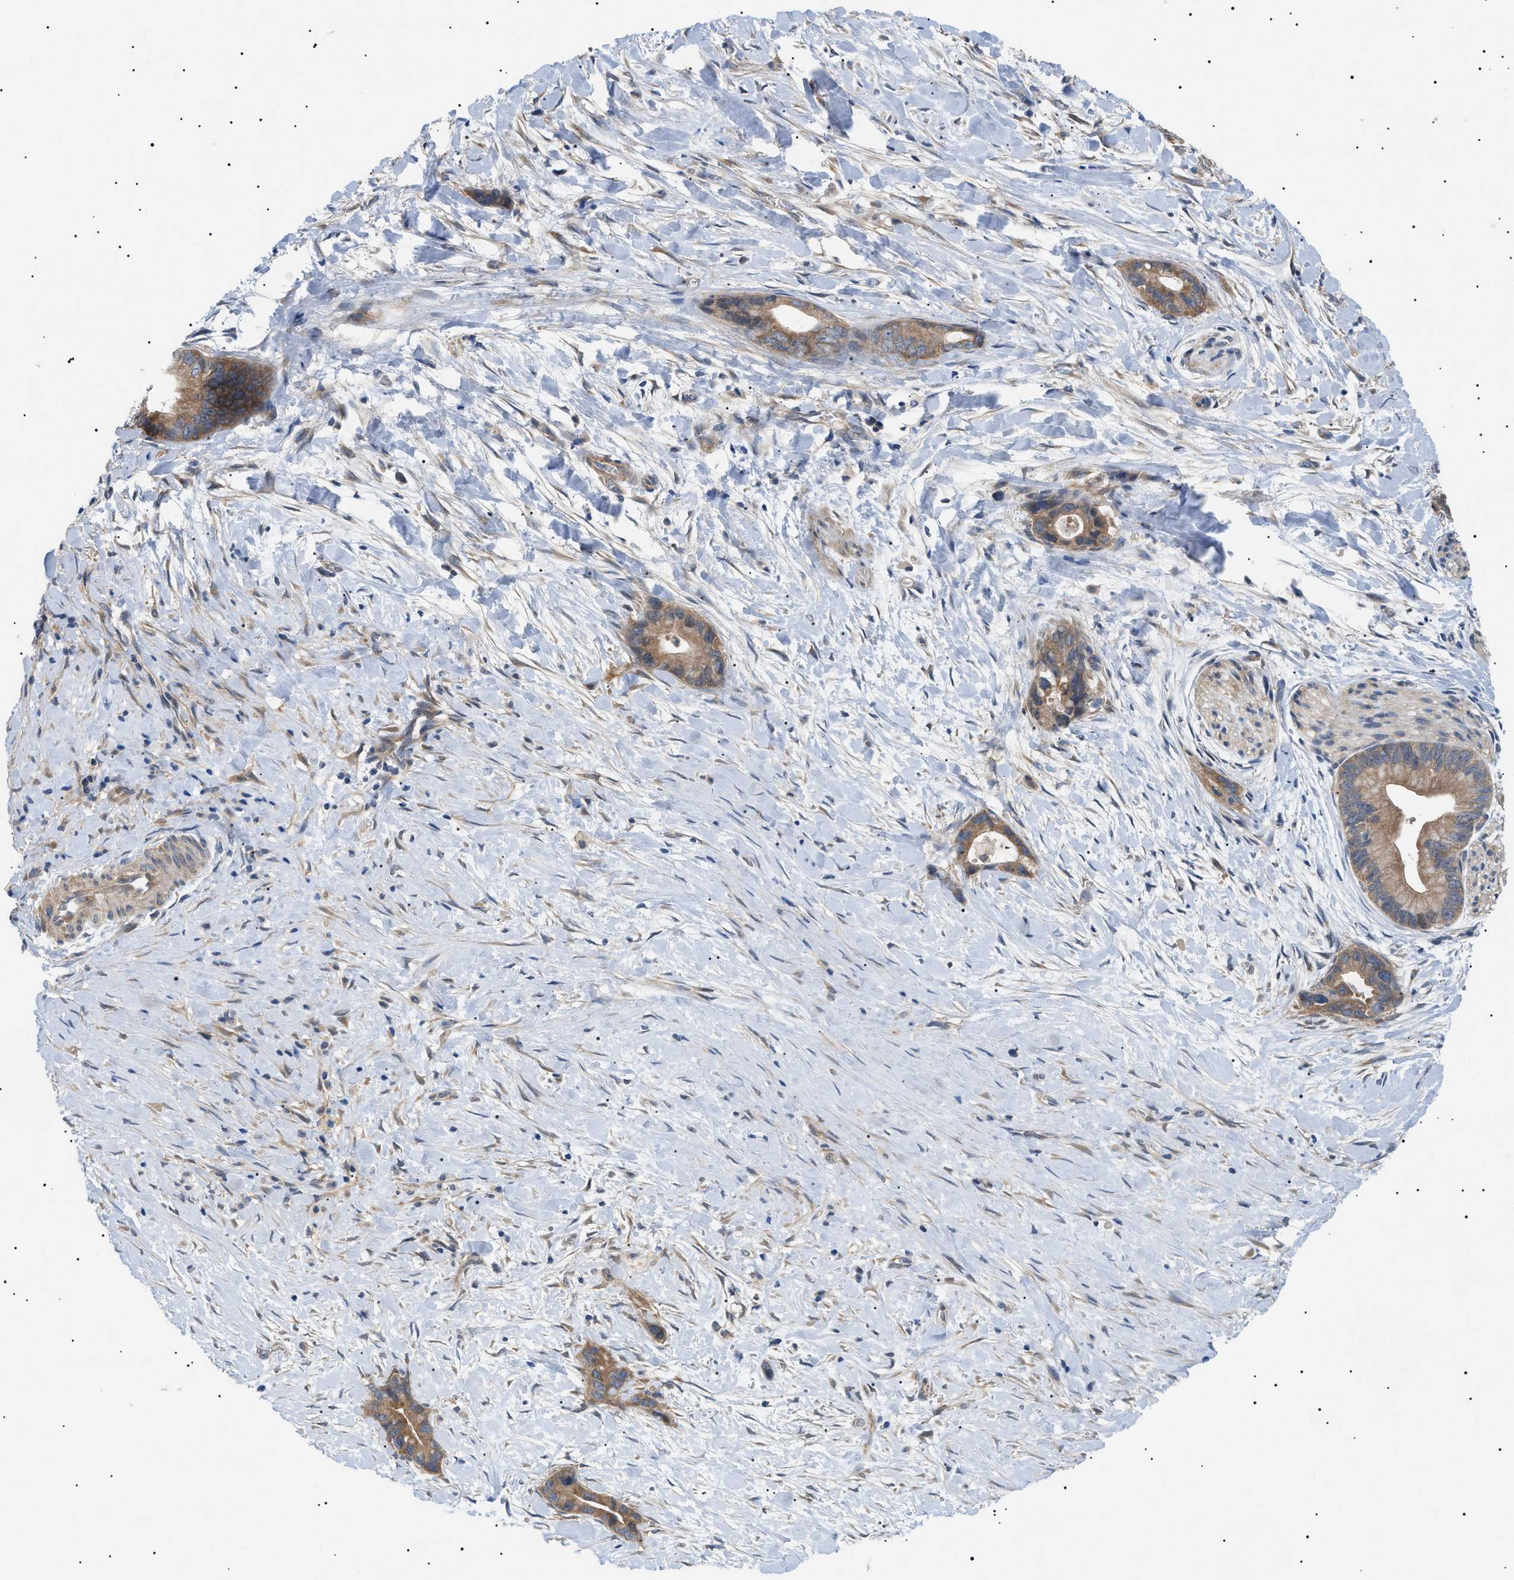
{"staining": {"intensity": "moderate", "quantity": ">75%", "location": "cytoplasmic/membranous"}, "tissue": "liver cancer", "cell_type": "Tumor cells", "image_type": "cancer", "snomed": [{"axis": "morphology", "description": "Cholangiocarcinoma"}, {"axis": "topography", "description": "Liver"}], "caption": "Liver cancer stained with immunohistochemistry (IHC) displays moderate cytoplasmic/membranous positivity in about >75% of tumor cells. The protein of interest is shown in brown color, while the nuclei are stained blue.", "gene": "IRS2", "patient": {"sex": "female", "age": 55}}